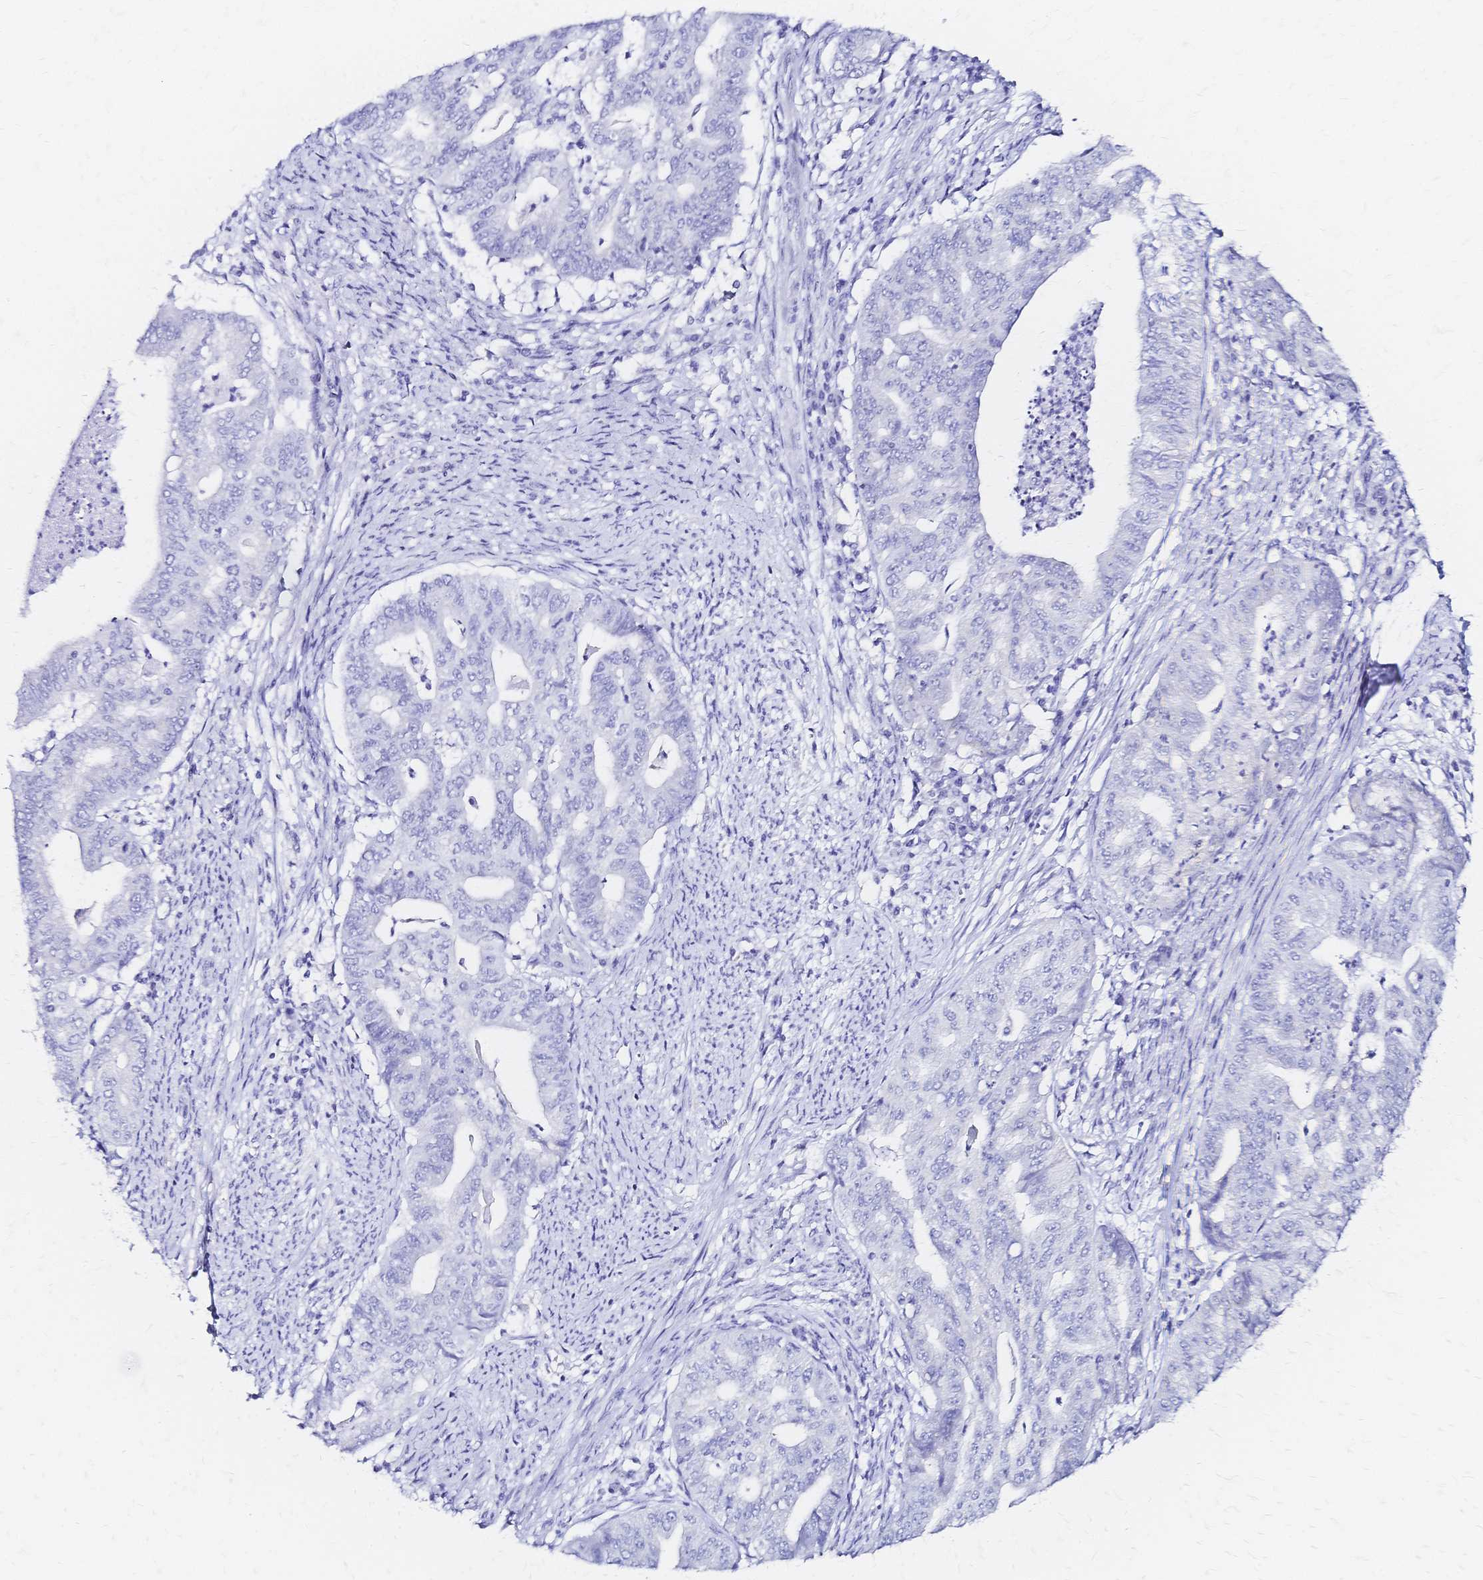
{"staining": {"intensity": "negative", "quantity": "none", "location": "none"}, "tissue": "endometrial cancer", "cell_type": "Tumor cells", "image_type": "cancer", "snomed": [{"axis": "morphology", "description": "Adenocarcinoma, NOS"}, {"axis": "topography", "description": "Endometrium"}], "caption": "DAB (3,3'-diaminobenzidine) immunohistochemical staining of adenocarcinoma (endometrial) demonstrates no significant positivity in tumor cells.", "gene": "SLC5A1", "patient": {"sex": "female", "age": 79}}